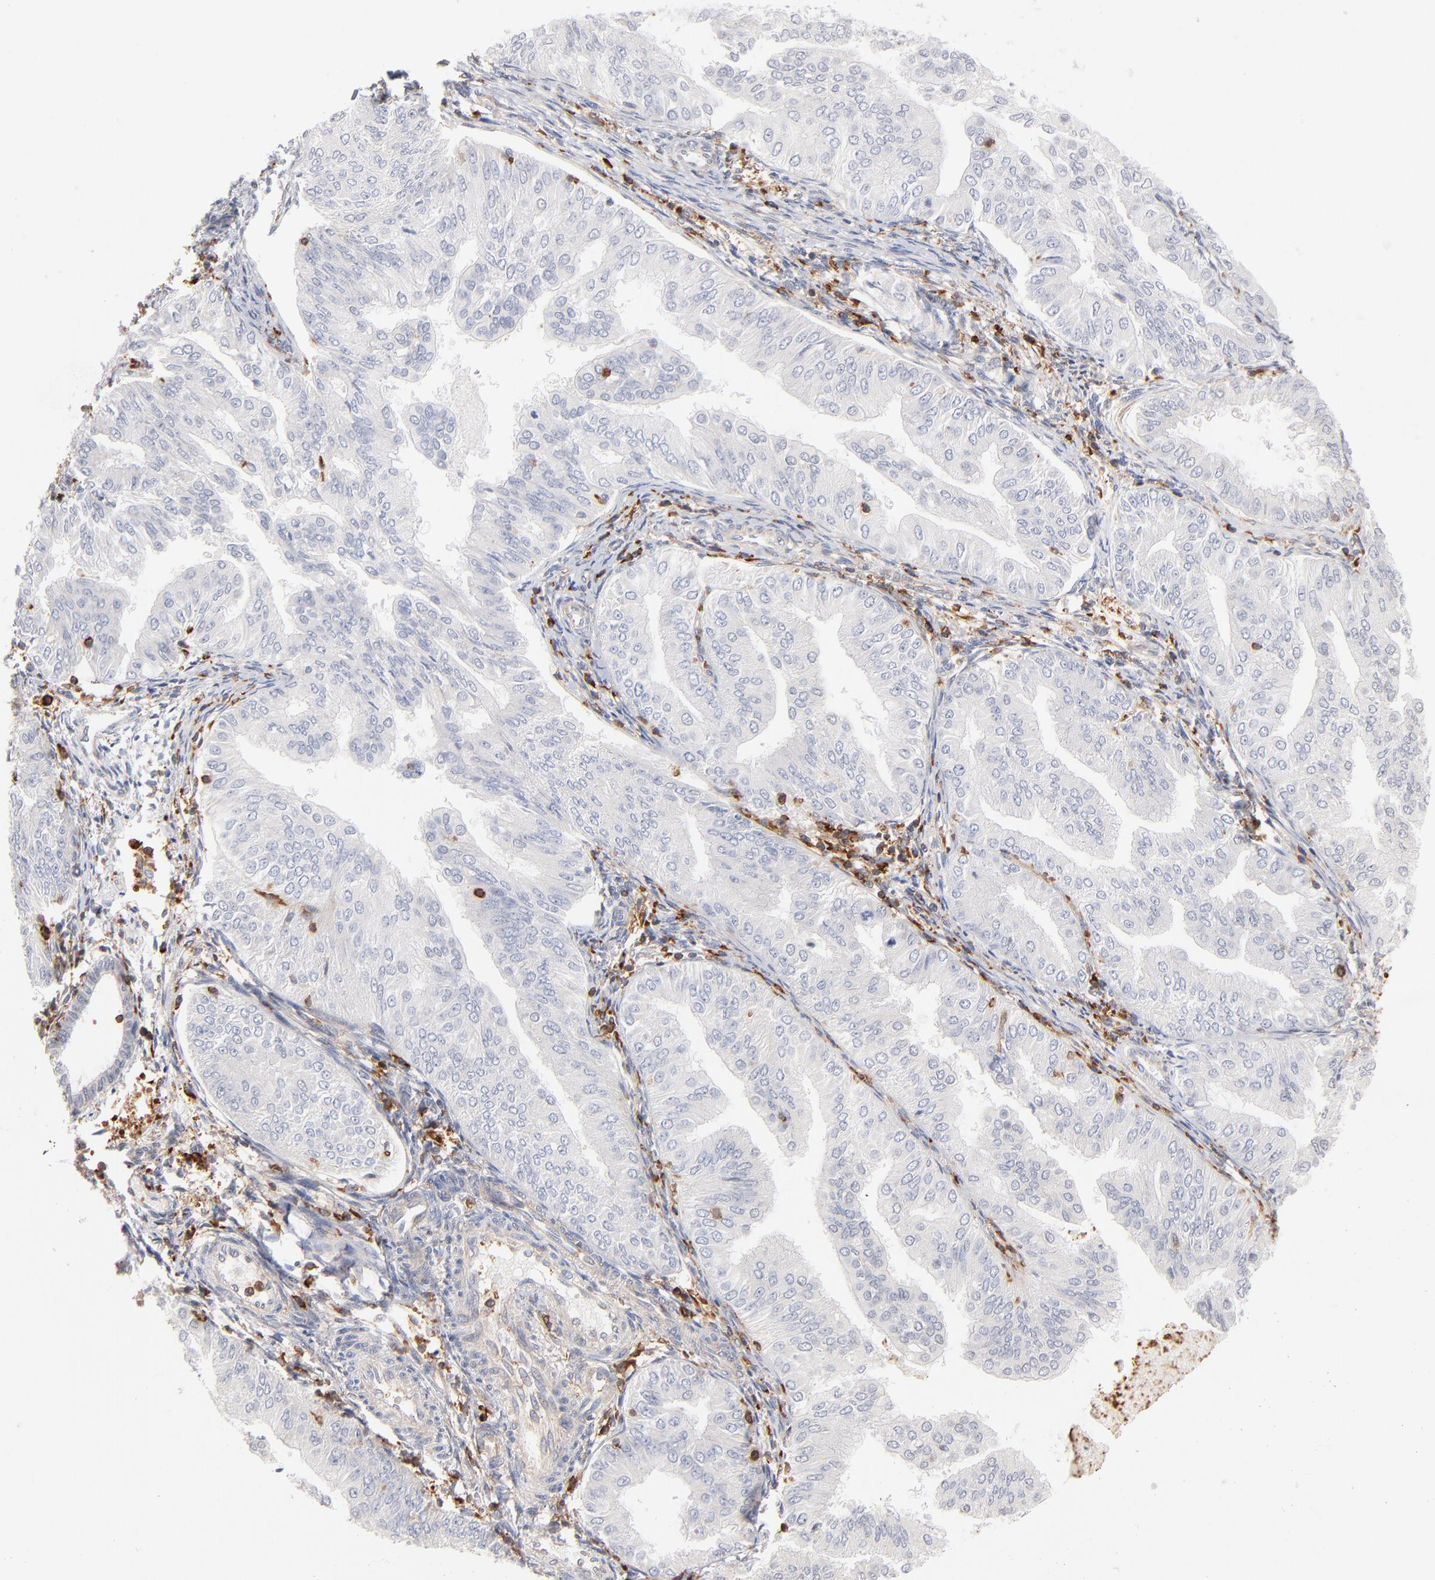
{"staining": {"intensity": "negative", "quantity": "none", "location": "none"}, "tissue": "endometrial cancer", "cell_type": "Tumor cells", "image_type": "cancer", "snomed": [{"axis": "morphology", "description": "Adenocarcinoma, NOS"}, {"axis": "topography", "description": "Endometrium"}], "caption": "High magnification brightfield microscopy of endometrial cancer stained with DAB (brown) and counterstained with hematoxylin (blue): tumor cells show no significant expression.", "gene": "WIPF1", "patient": {"sex": "female", "age": 53}}